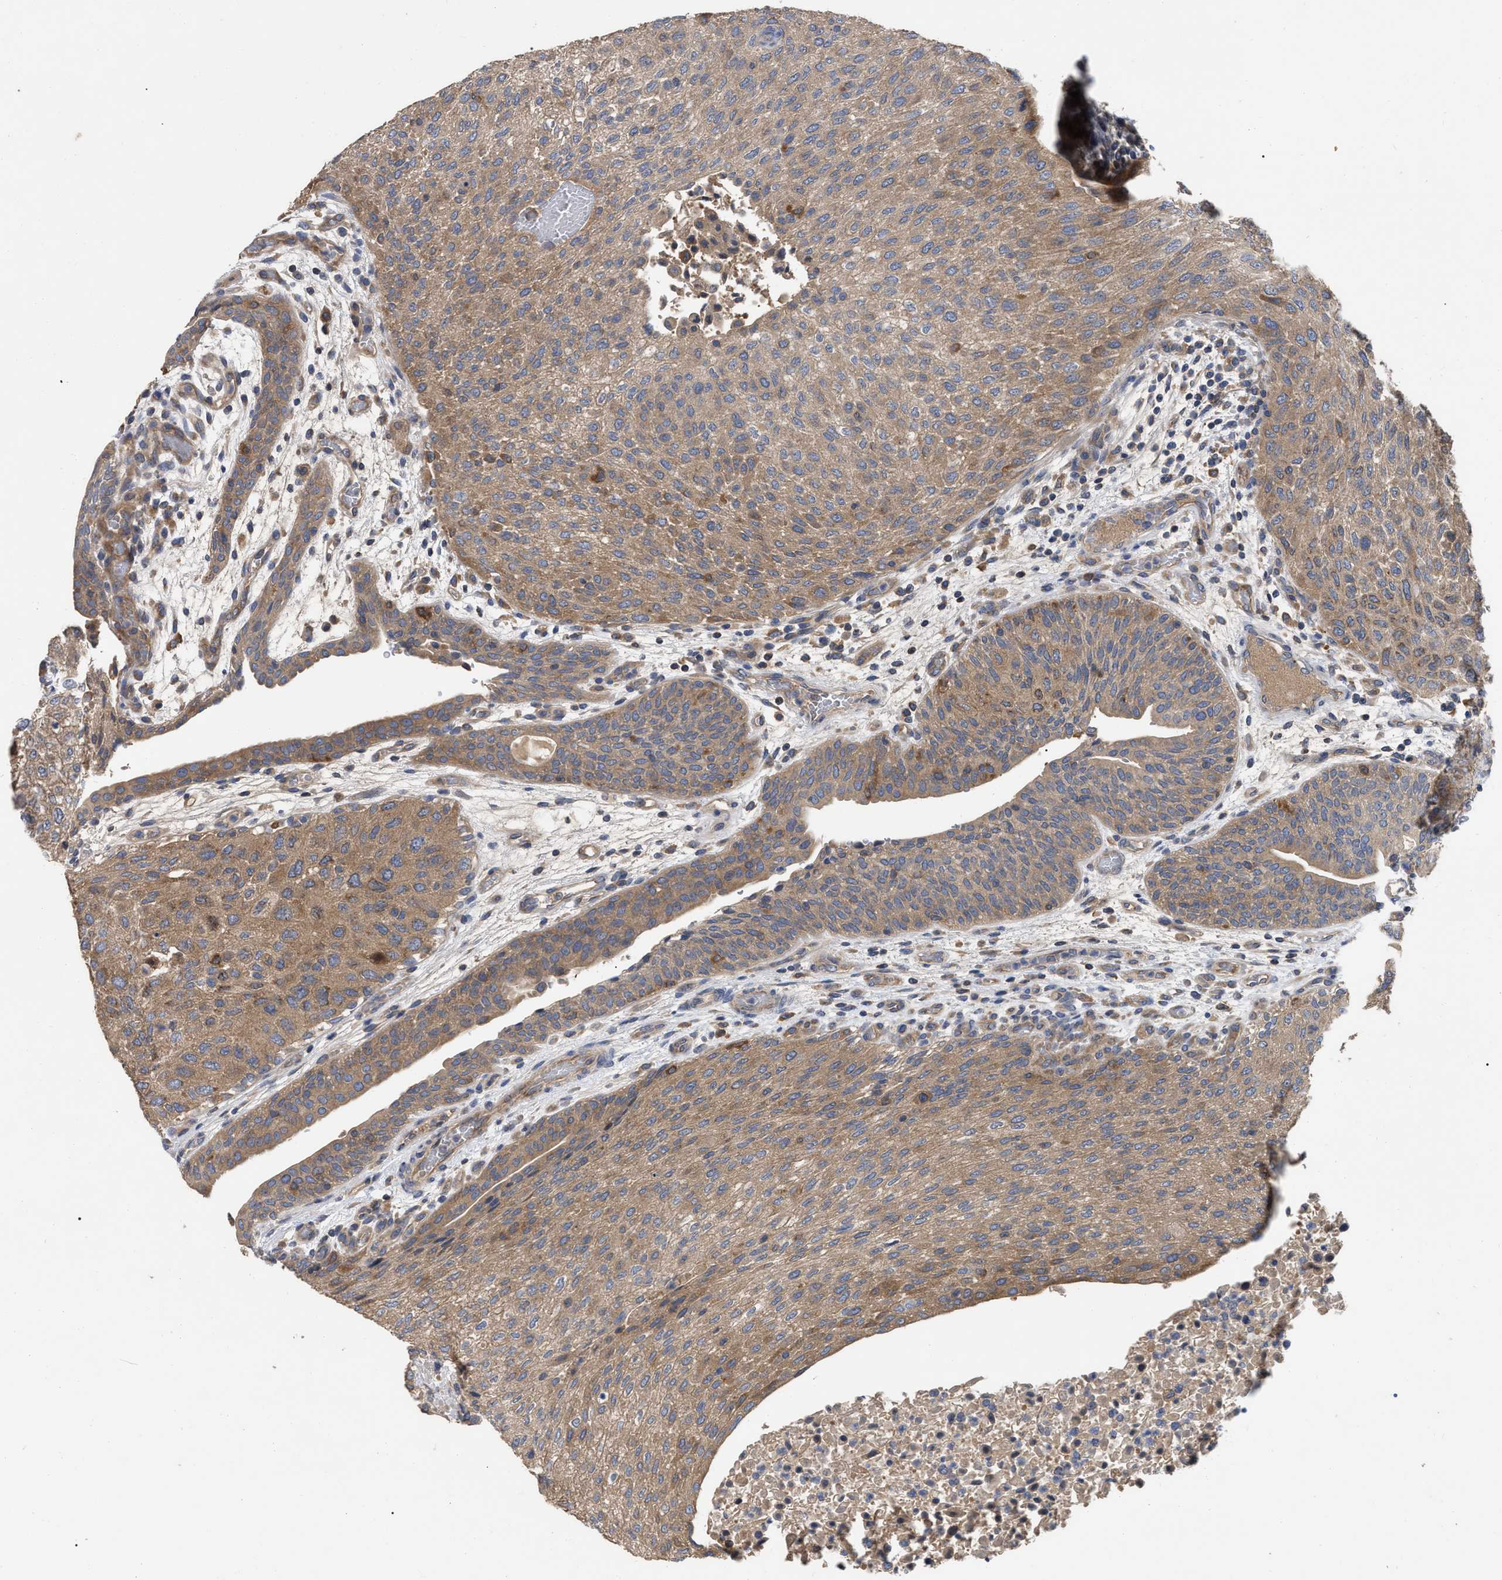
{"staining": {"intensity": "moderate", "quantity": ">75%", "location": "cytoplasmic/membranous"}, "tissue": "urothelial cancer", "cell_type": "Tumor cells", "image_type": "cancer", "snomed": [{"axis": "morphology", "description": "Urothelial carcinoma, Low grade"}, {"axis": "morphology", "description": "Urothelial carcinoma, High grade"}, {"axis": "topography", "description": "Urinary bladder"}], "caption": "Urothelial carcinoma (high-grade) stained with a brown dye exhibits moderate cytoplasmic/membranous positive positivity in about >75% of tumor cells.", "gene": "RAP1GDS1", "patient": {"sex": "male", "age": 35}}